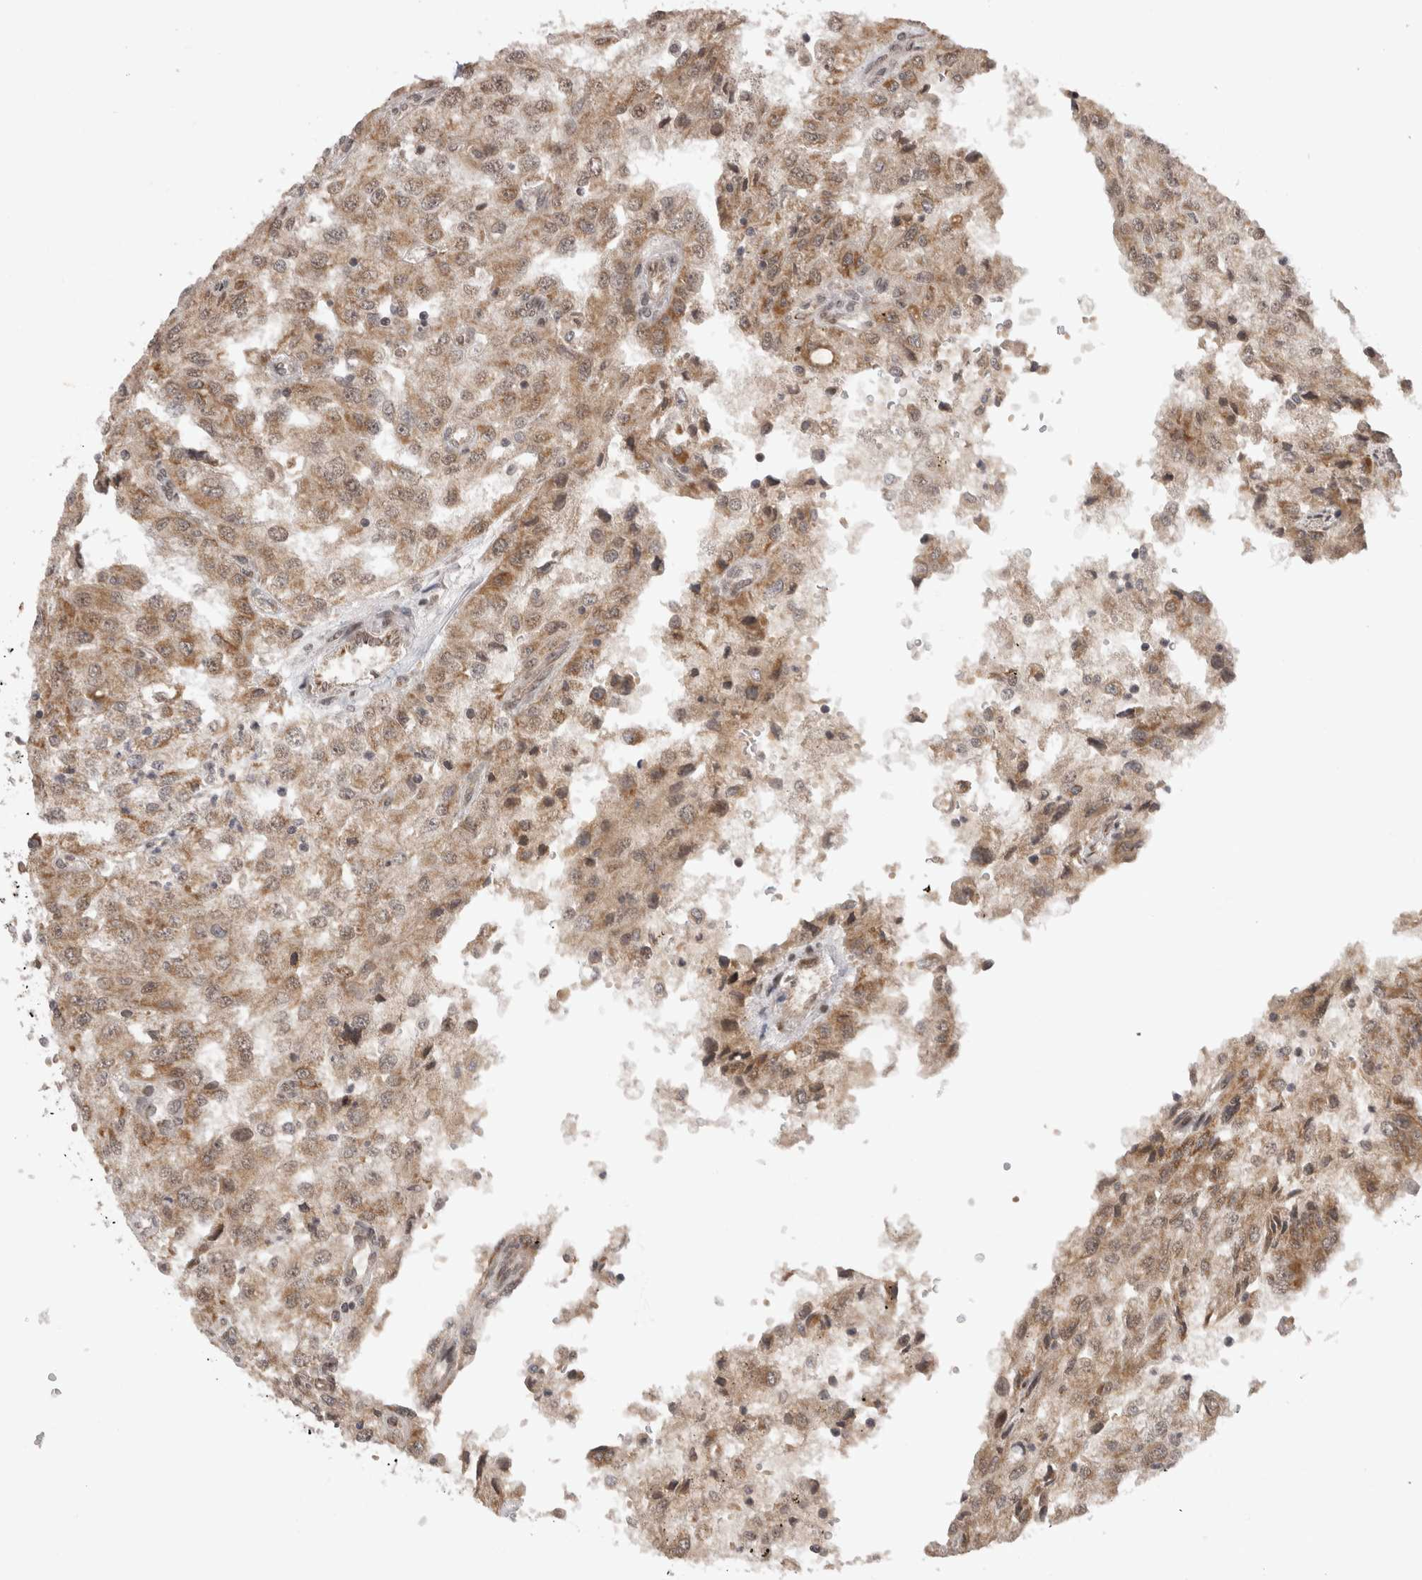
{"staining": {"intensity": "moderate", "quantity": ">75%", "location": "cytoplasmic/membranous,nuclear"}, "tissue": "renal cancer", "cell_type": "Tumor cells", "image_type": "cancer", "snomed": [{"axis": "morphology", "description": "Adenocarcinoma, NOS"}, {"axis": "topography", "description": "Kidney"}], "caption": "Immunohistochemistry (IHC) of renal adenocarcinoma displays medium levels of moderate cytoplasmic/membranous and nuclear staining in about >75% of tumor cells.", "gene": "TMEM65", "patient": {"sex": "female", "age": 54}}